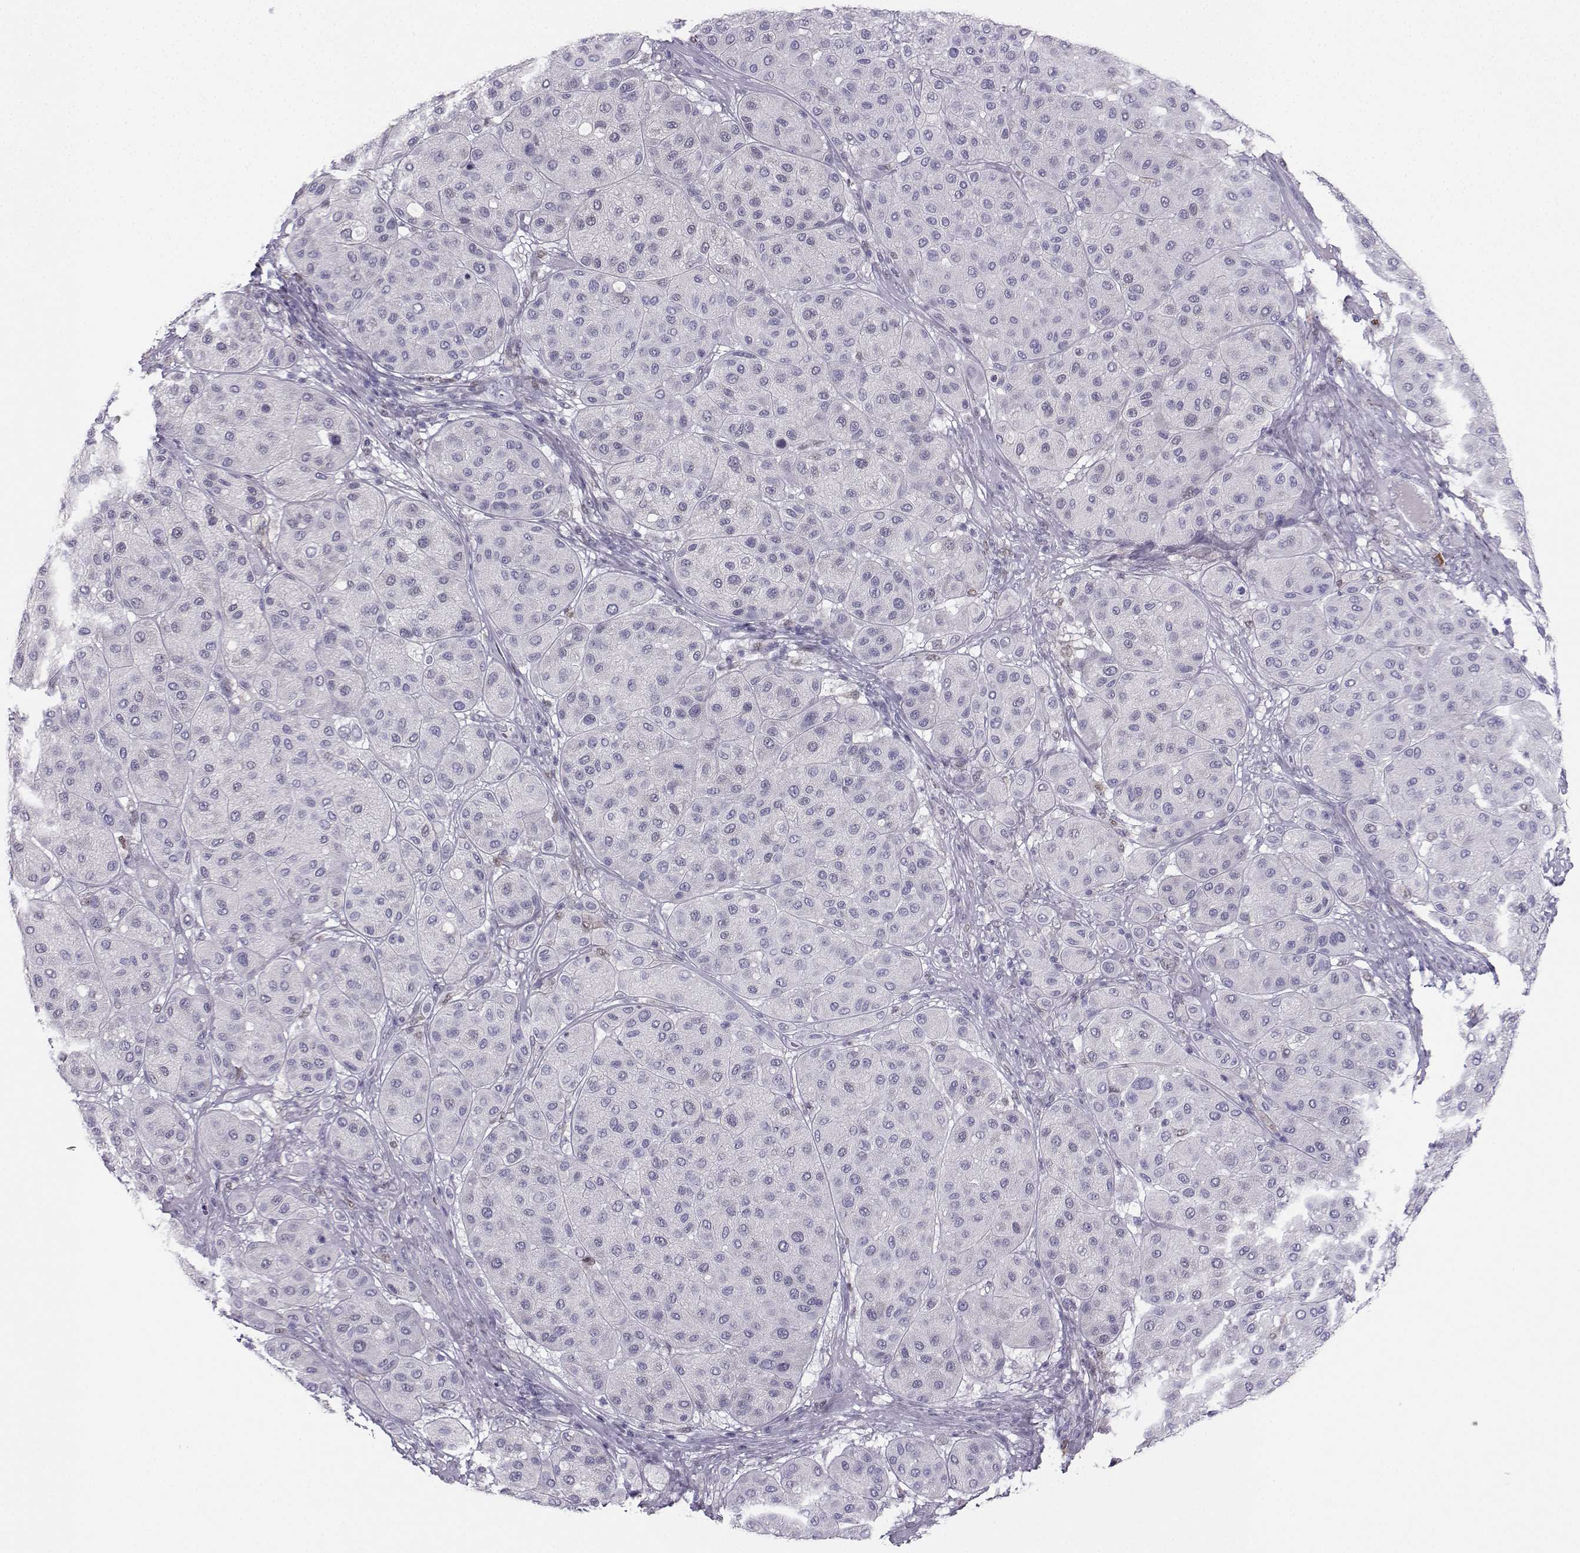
{"staining": {"intensity": "negative", "quantity": "none", "location": "none"}, "tissue": "melanoma", "cell_type": "Tumor cells", "image_type": "cancer", "snomed": [{"axis": "morphology", "description": "Malignant melanoma, Metastatic site"}, {"axis": "topography", "description": "Smooth muscle"}], "caption": "Human malignant melanoma (metastatic site) stained for a protein using IHC demonstrates no staining in tumor cells.", "gene": "DCLK3", "patient": {"sex": "male", "age": 41}}